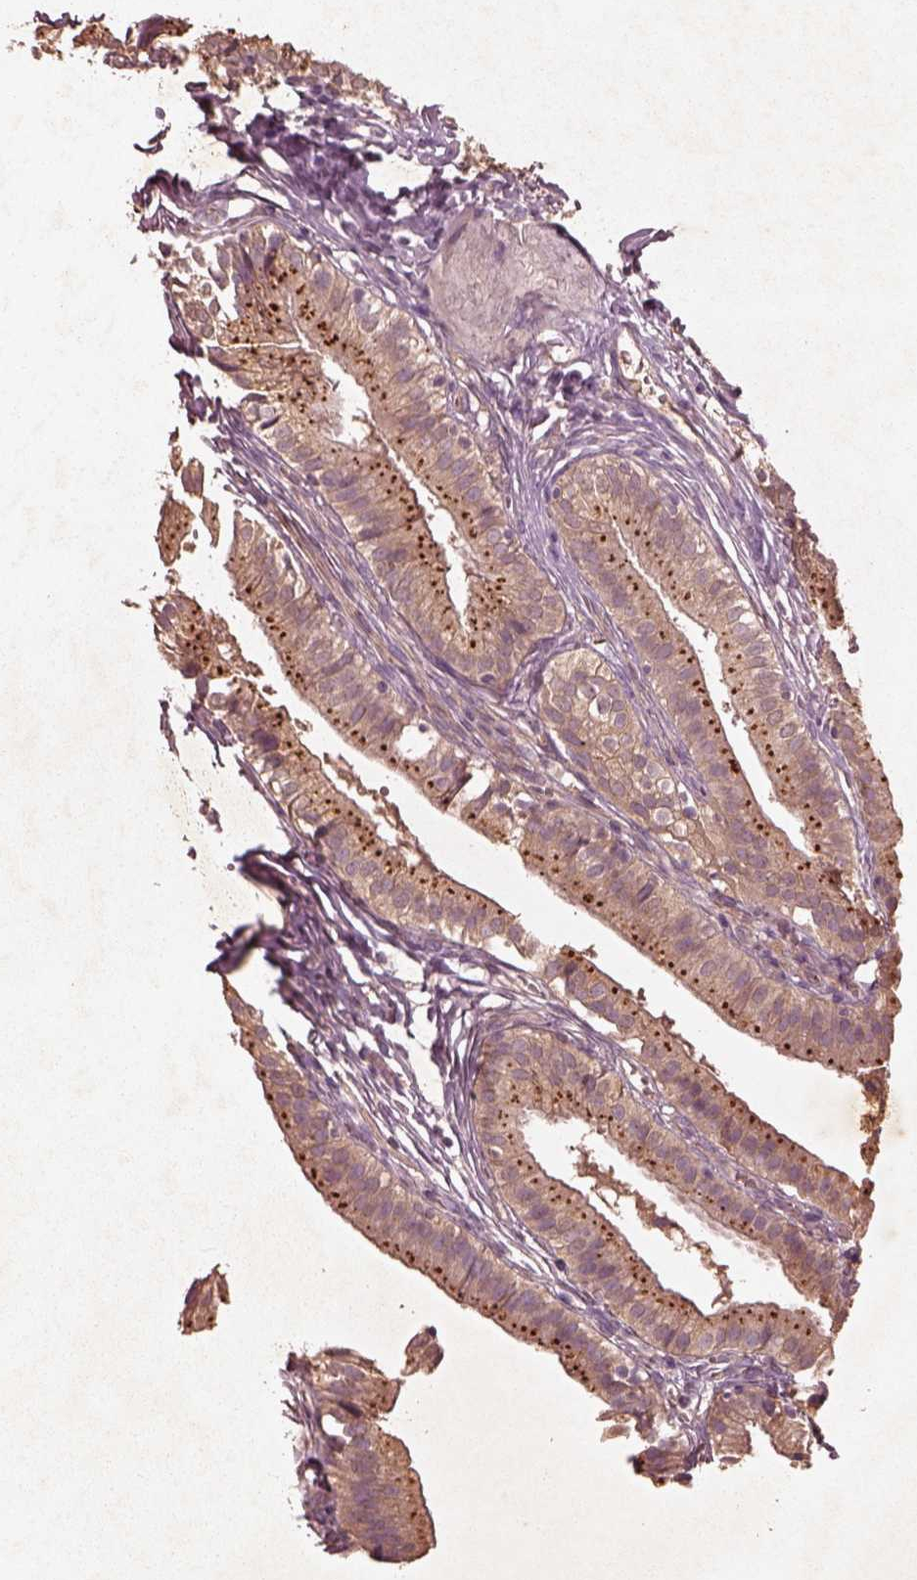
{"staining": {"intensity": "moderate", "quantity": ">75%", "location": "cytoplasmic/membranous"}, "tissue": "gallbladder", "cell_type": "Glandular cells", "image_type": "normal", "snomed": [{"axis": "morphology", "description": "Normal tissue, NOS"}, {"axis": "topography", "description": "Gallbladder"}], "caption": "The micrograph reveals staining of unremarkable gallbladder, revealing moderate cytoplasmic/membranous protein positivity (brown color) within glandular cells.", "gene": "FAM234A", "patient": {"sex": "female", "age": 47}}